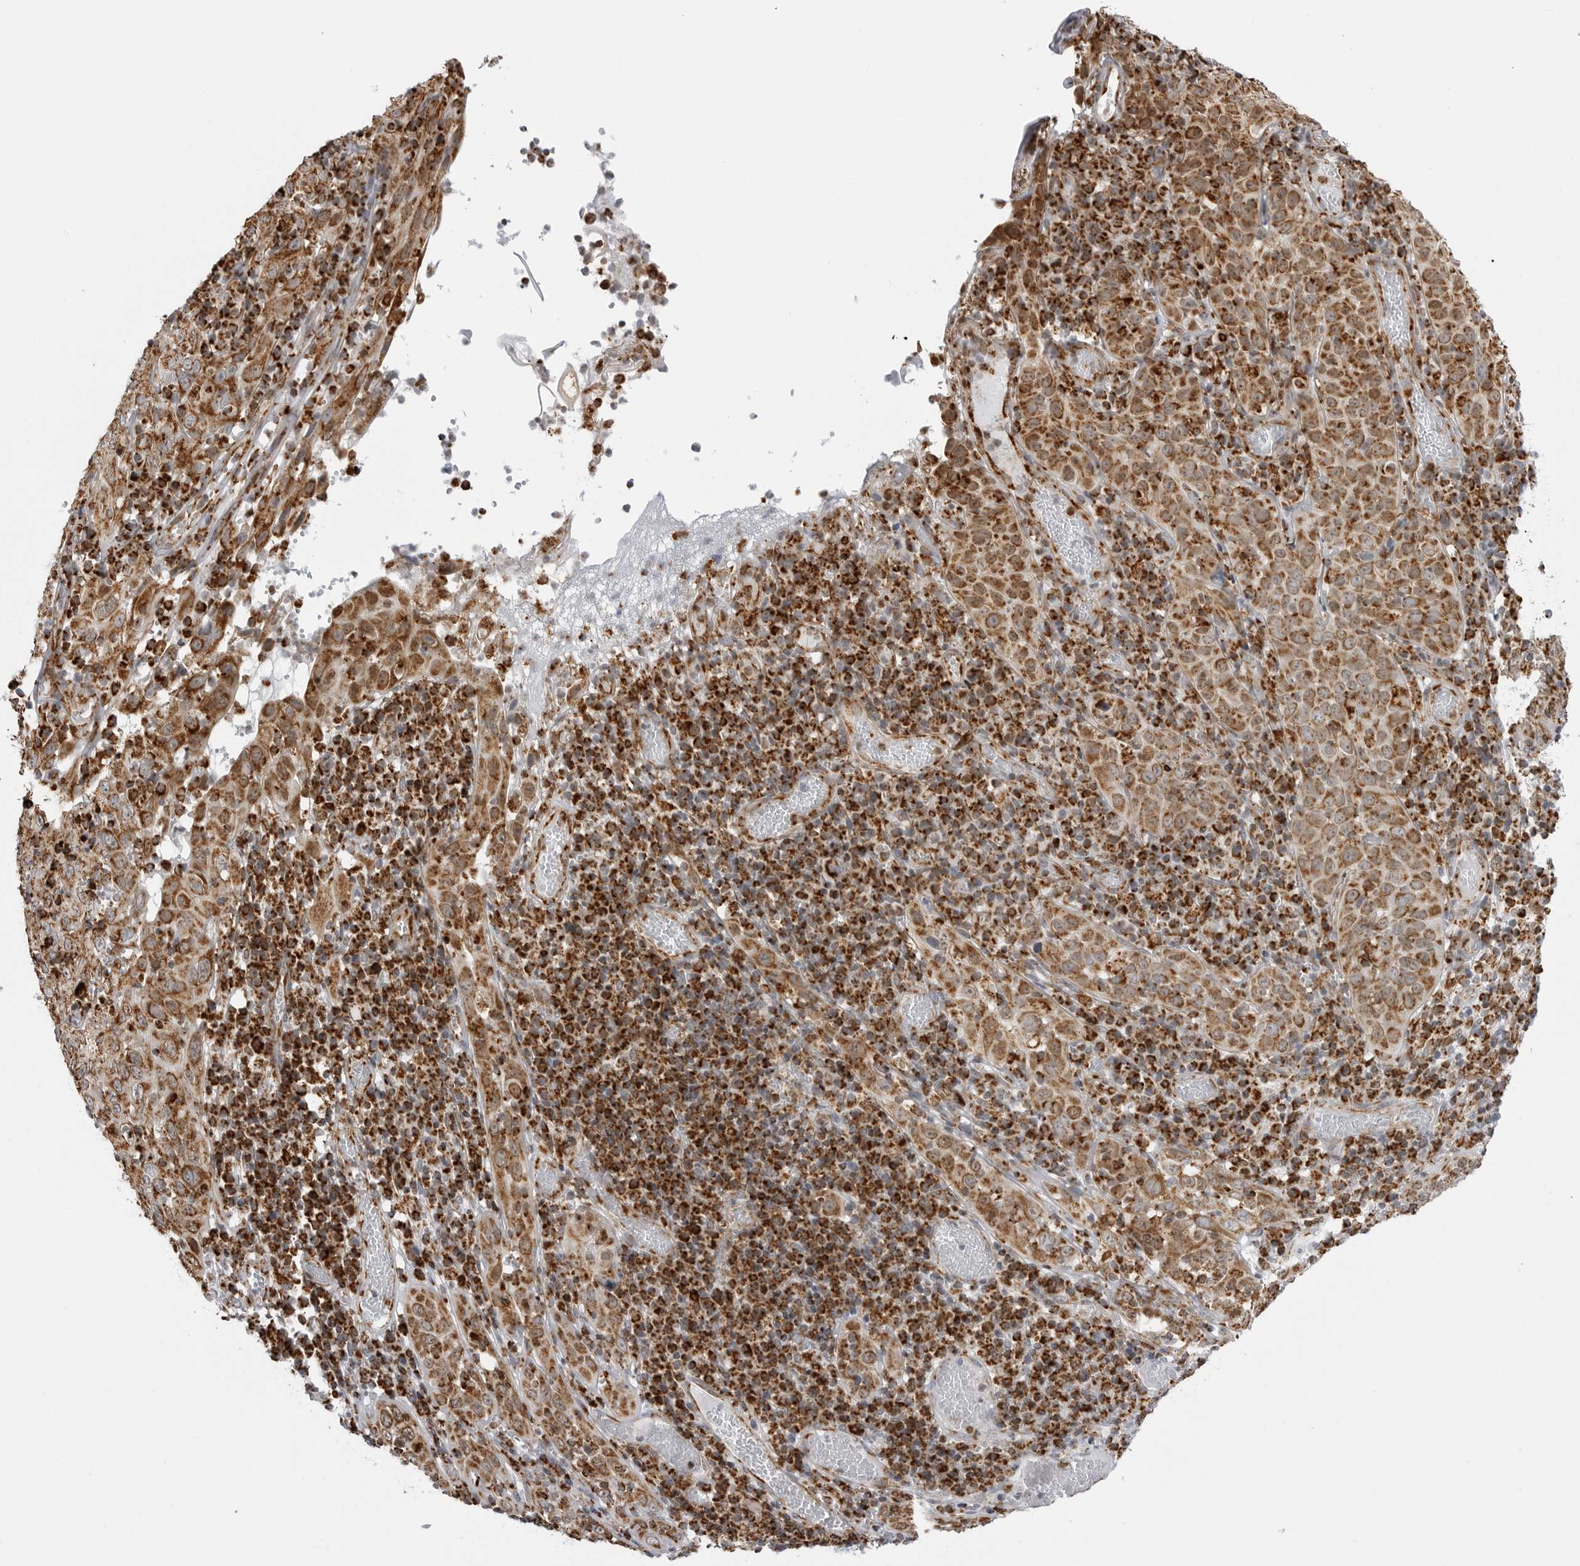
{"staining": {"intensity": "moderate", "quantity": ">75%", "location": "cytoplasmic/membranous"}, "tissue": "cervical cancer", "cell_type": "Tumor cells", "image_type": "cancer", "snomed": [{"axis": "morphology", "description": "Squamous cell carcinoma, NOS"}, {"axis": "topography", "description": "Cervix"}], "caption": "A brown stain labels moderate cytoplasmic/membranous positivity of a protein in human cervical cancer tumor cells.", "gene": "COX5A", "patient": {"sex": "female", "age": 46}}